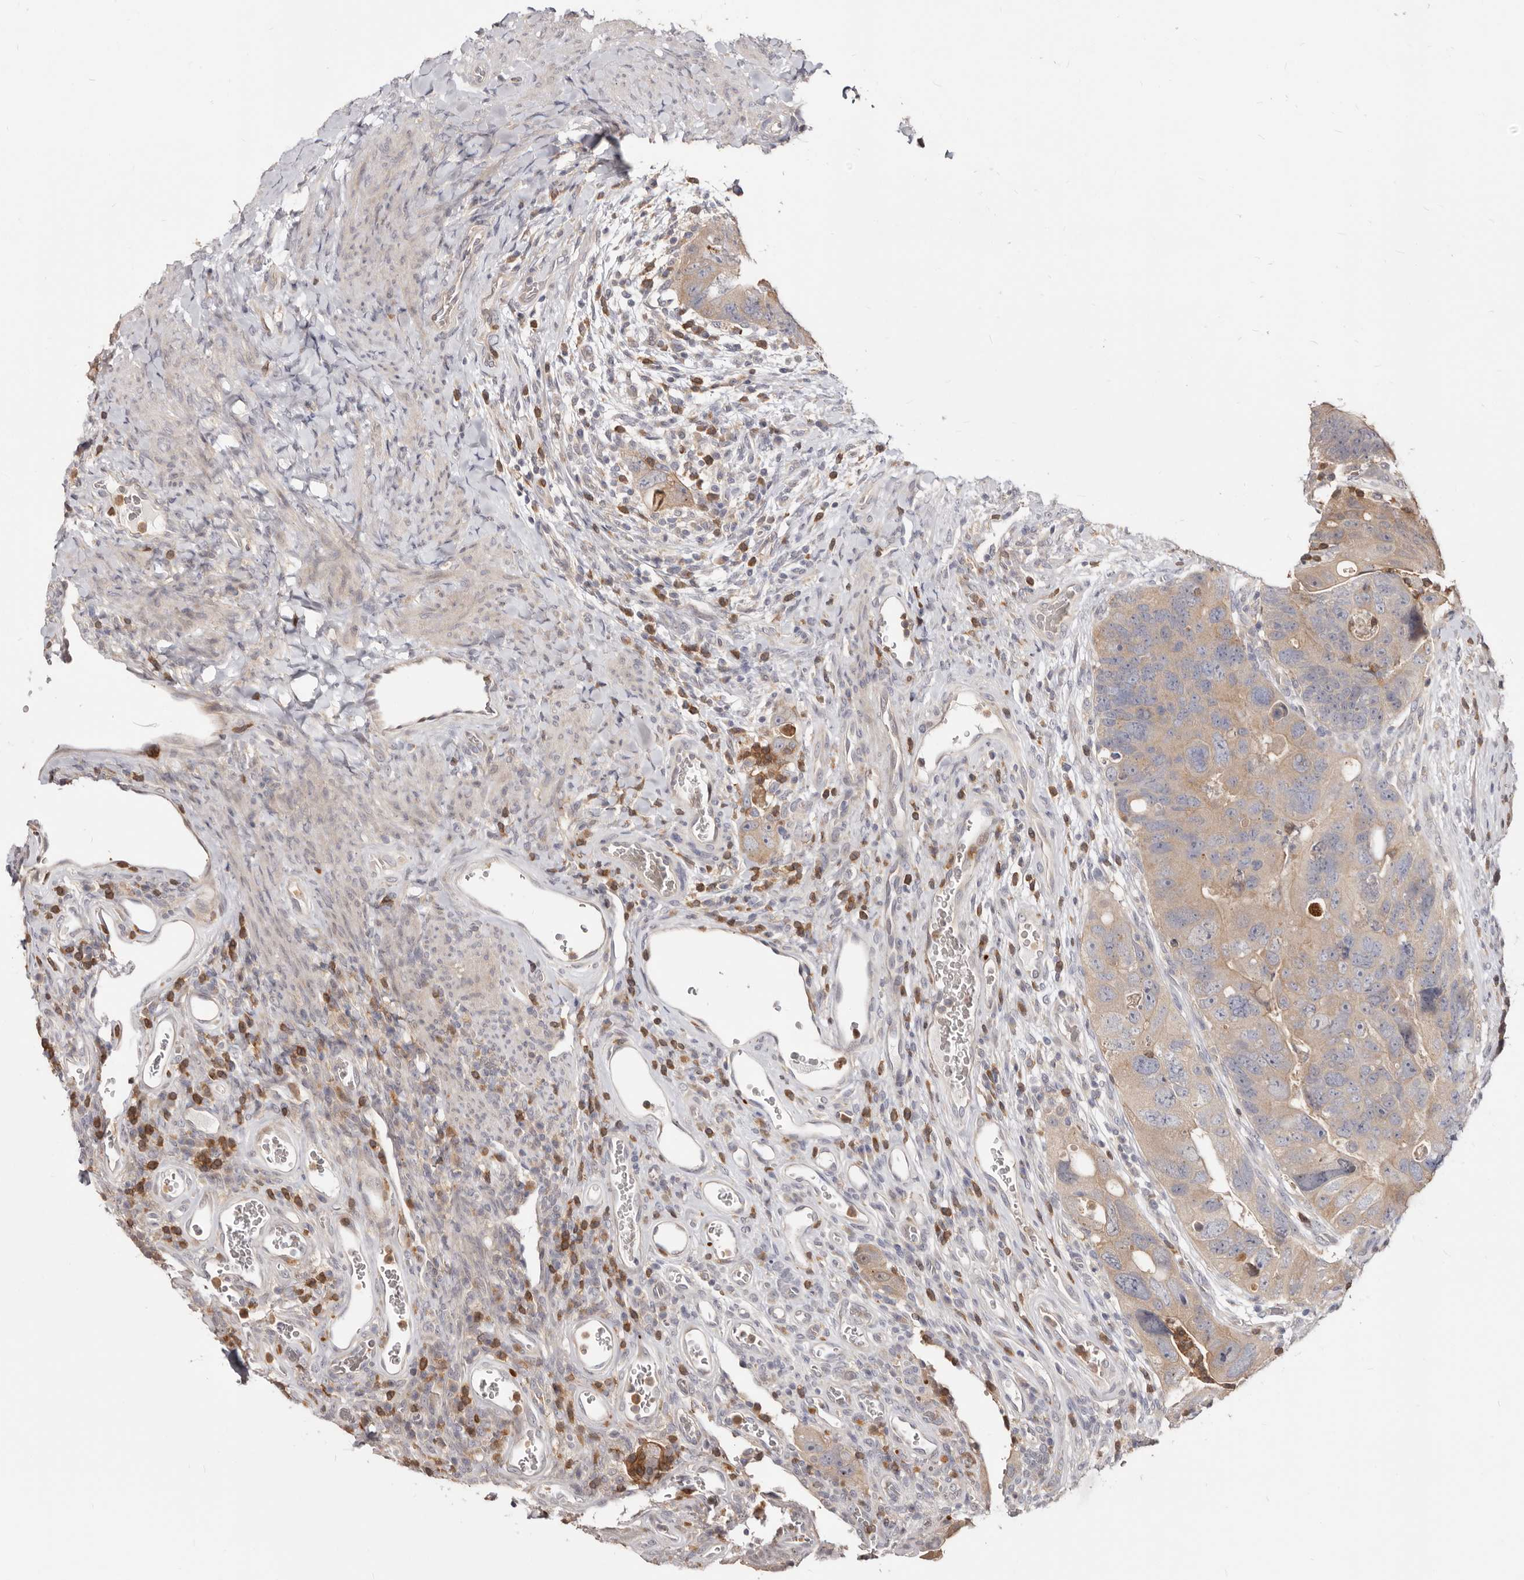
{"staining": {"intensity": "weak", "quantity": ">75%", "location": "cytoplasmic/membranous"}, "tissue": "colorectal cancer", "cell_type": "Tumor cells", "image_type": "cancer", "snomed": [{"axis": "morphology", "description": "Adenocarcinoma, NOS"}, {"axis": "topography", "description": "Rectum"}], "caption": "An IHC micrograph of tumor tissue is shown. Protein staining in brown shows weak cytoplasmic/membranous positivity in adenocarcinoma (colorectal) within tumor cells.", "gene": "TC2N", "patient": {"sex": "male", "age": 59}}